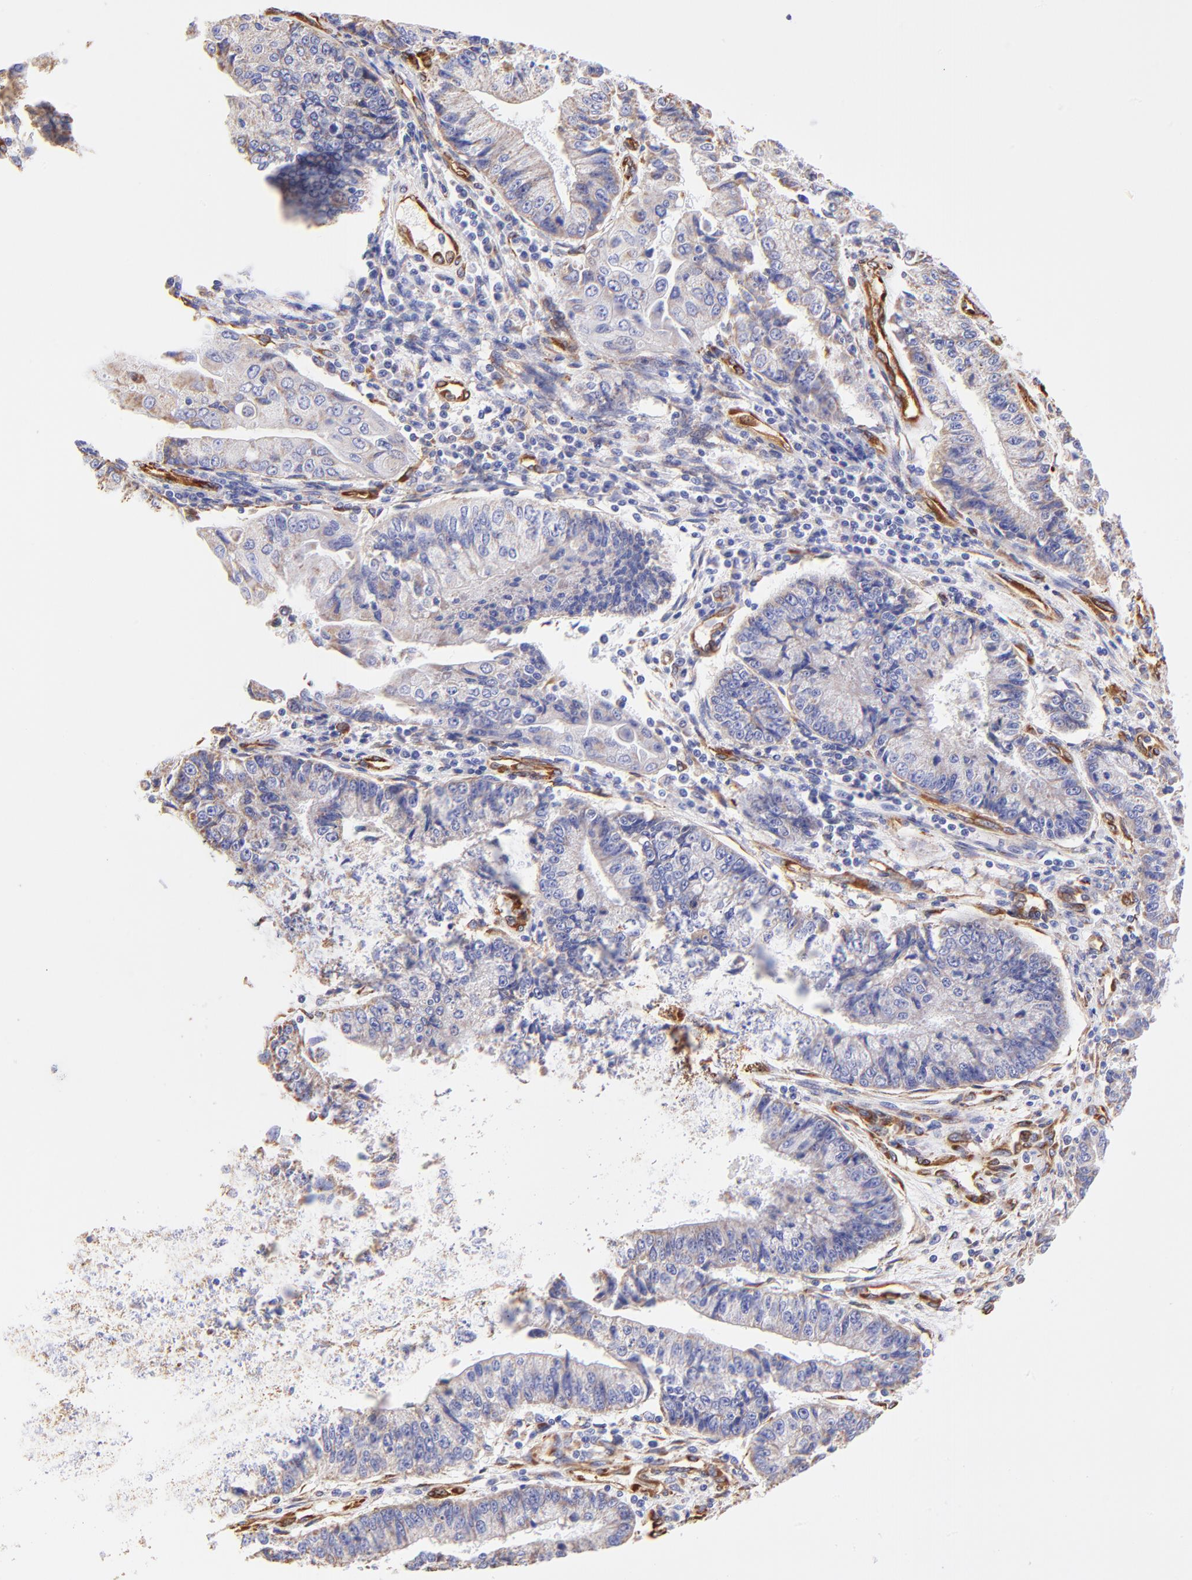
{"staining": {"intensity": "weak", "quantity": ">75%", "location": "cytoplasmic/membranous"}, "tissue": "endometrial cancer", "cell_type": "Tumor cells", "image_type": "cancer", "snomed": [{"axis": "morphology", "description": "Adenocarcinoma, NOS"}, {"axis": "topography", "description": "Endometrium"}], "caption": "Tumor cells exhibit weak cytoplasmic/membranous expression in about >75% of cells in adenocarcinoma (endometrial).", "gene": "SPARC", "patient": {"sex": "female", "age": 75}}